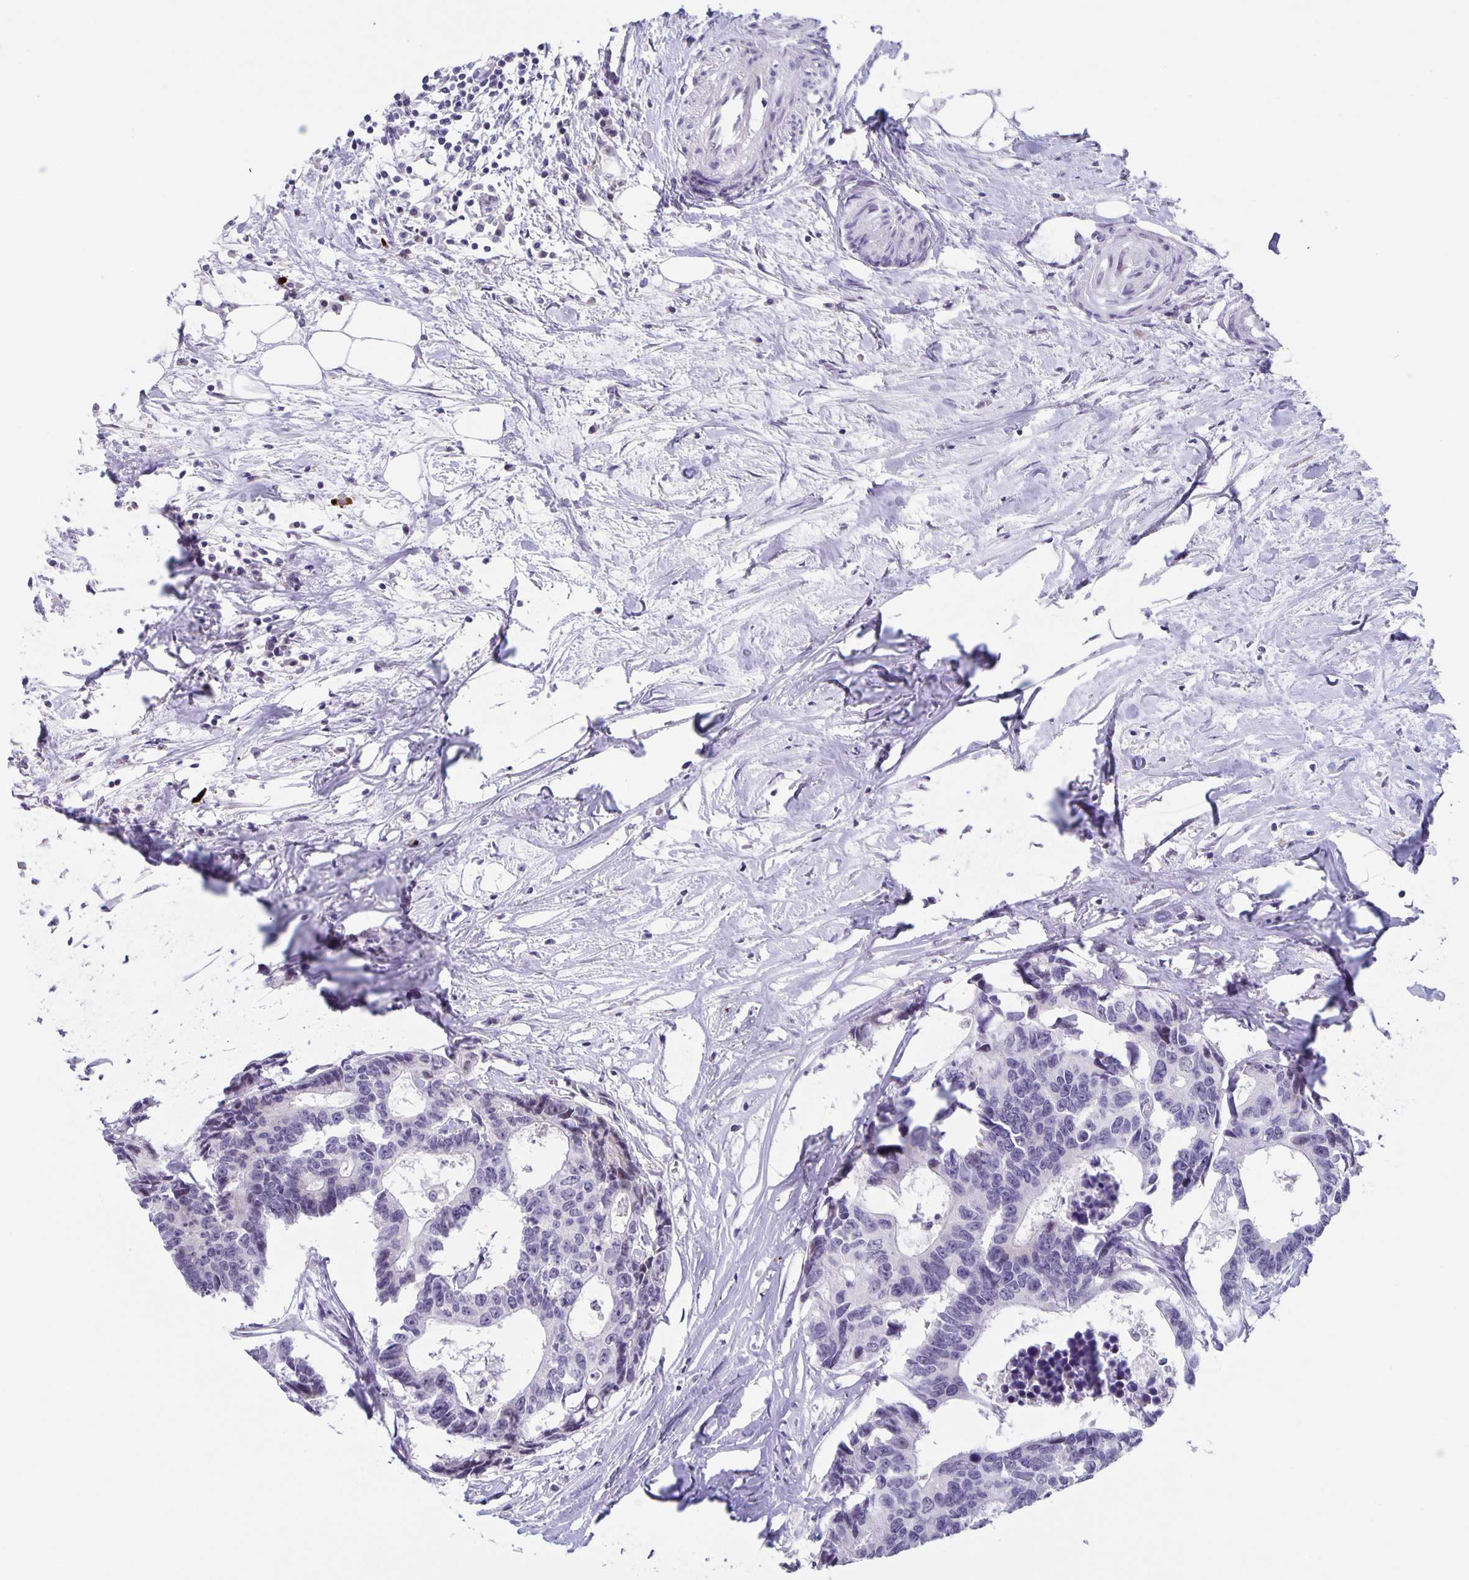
{"staining": {"intensity": "negative", "quantity": "none", "location": "none"}, "tissue": "colorectal cancer", "cell_type": "Tumor cells", "image_type": "cancer", "snomed": [{"axis": "morphology", "description": "Adenocarcinoma, NOS"}, {"axis": "topography", "description": "Rectum"}], "caption": "Tumor cells are negative for protein expression in human colorectal cancer (adenocarcinoma).", "gene": "PHRF1", "patient": {"sex": "male", "age": 57}}